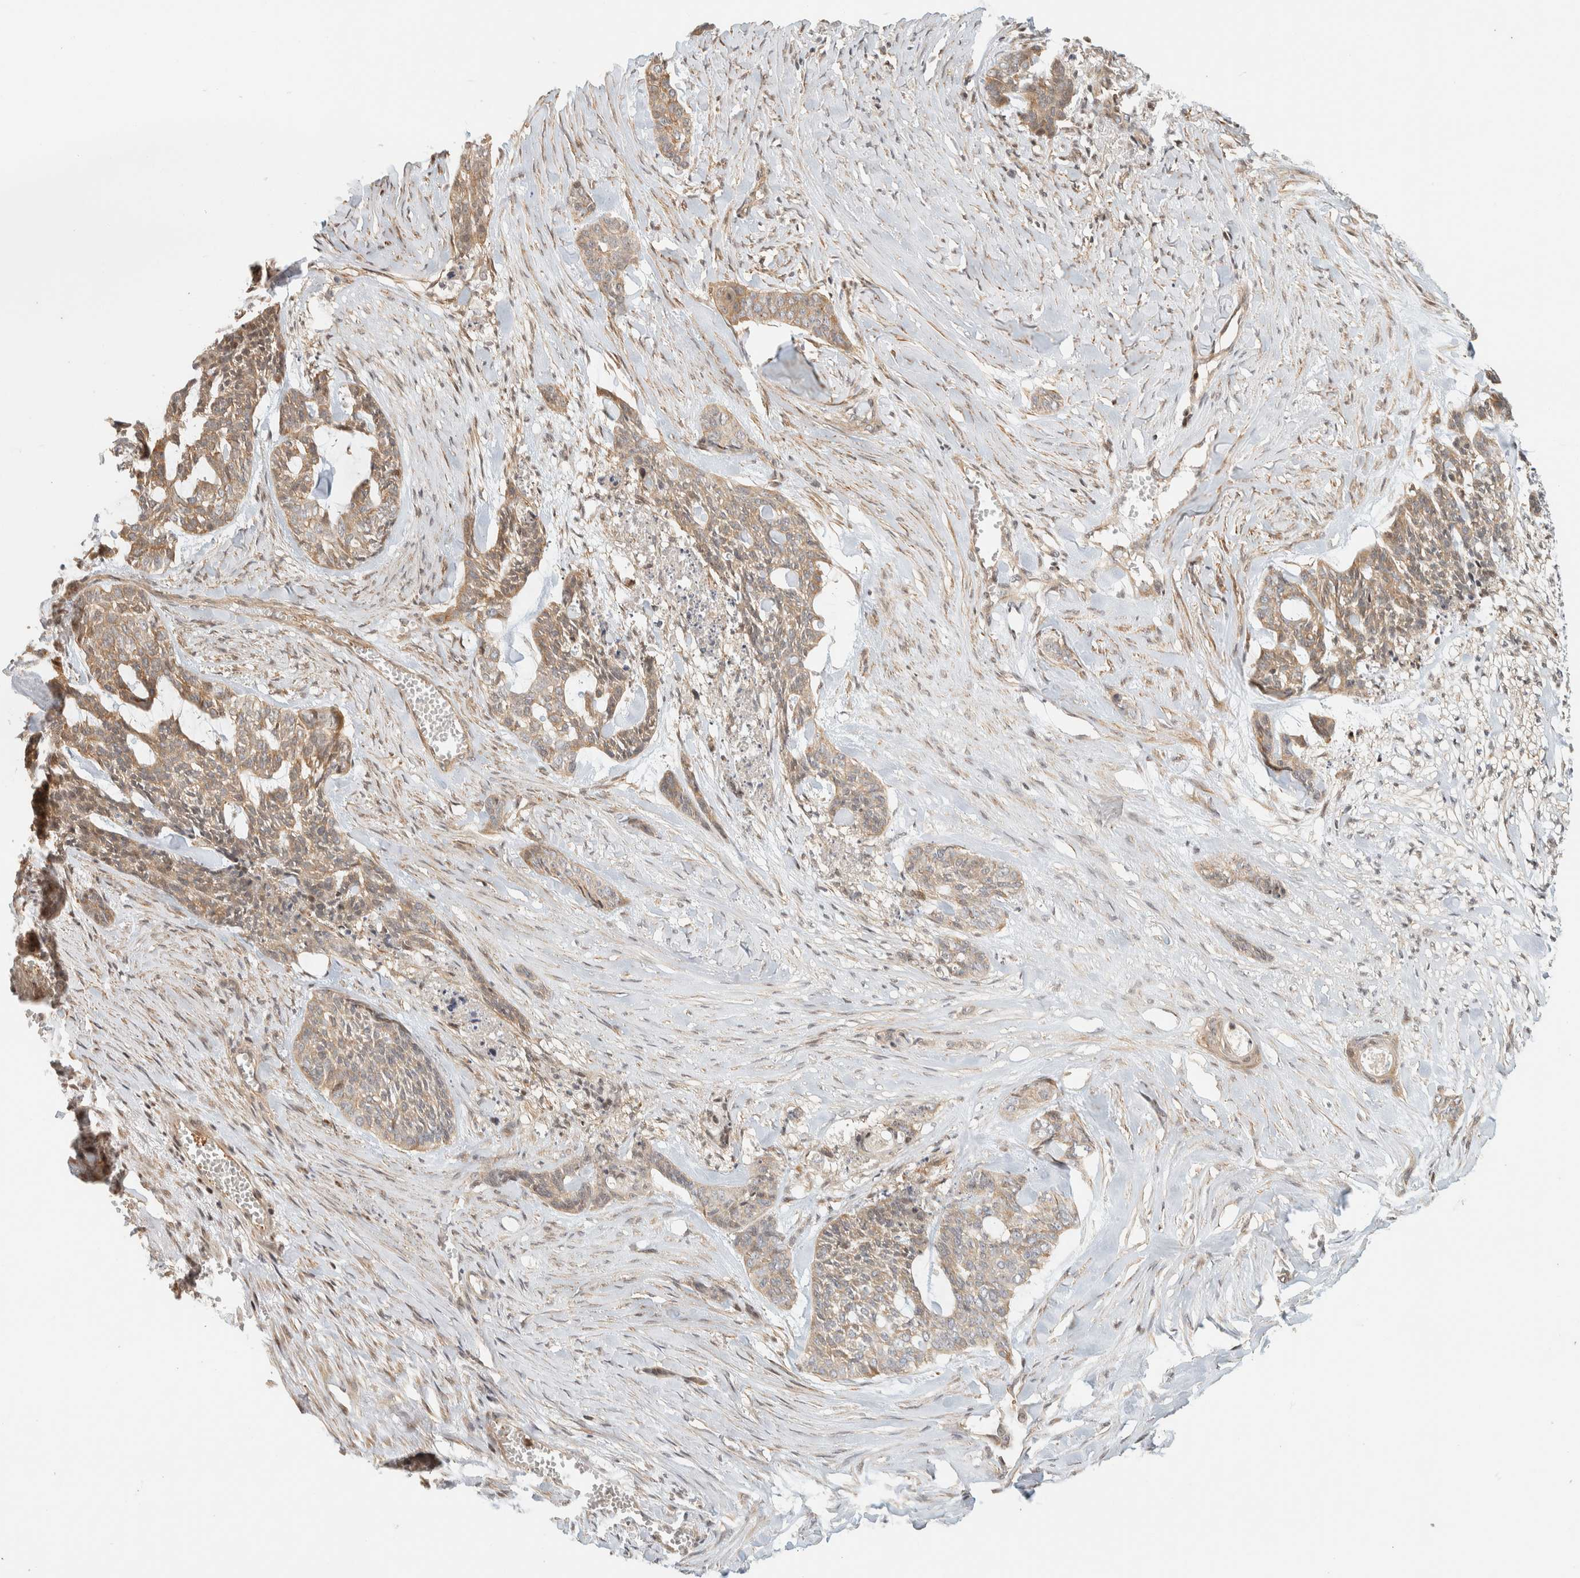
{"staining": {"intensity": "moderate", "quantity": "25%-75%", "location": "cytoplasmic/membranous"}, "tissue": "skin cancer", "cell_type": "Tumor cells", "image_type": "cancer", "snomed": [{"axis": "morphology", "description": "Basal cell carcinoma"}, {"axis": "topography", "description": "Skin"}], "caption": "About 25%-75% of tumor cells in basal cell carcinoma (skin) reveal moderate cytoplasmic/membranous protein positivity as visualized by brown immunohistochemical staining.", "gene": "ARFGEF1", "patient": {"sex": "female", "age": 64}}